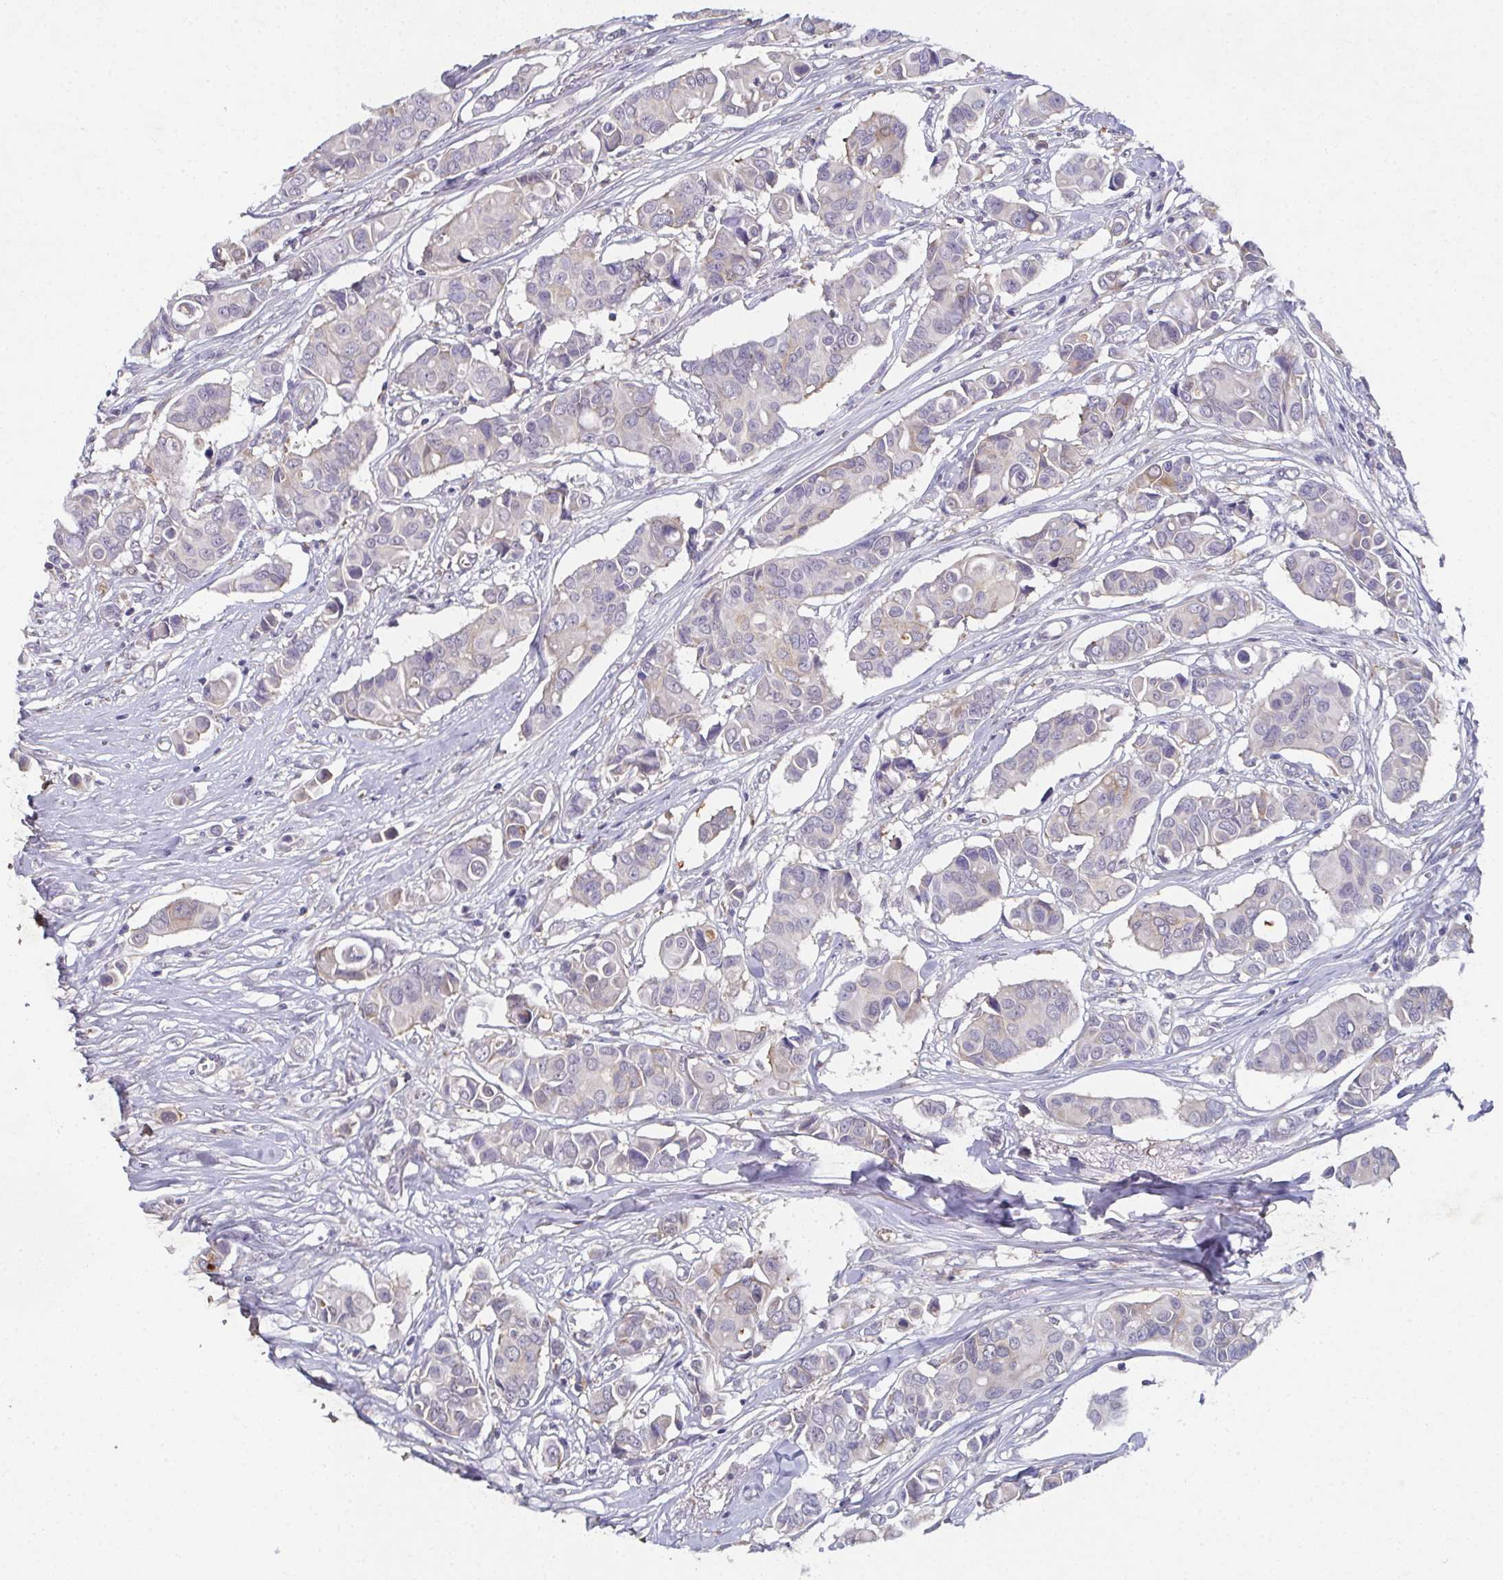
{"staining": {"intensity": "negative", "quantity": "none", "location": "none"}, "tissue": "breast cancer", "cell_type": "Tumor cells", "image_type": "cancer", "snomed": [{"axis": "morphology", "description": "Normal tissue, NOS"}, {"axis": "morphology", "description": "Duct carcinoma"}, {"axis": "topography", "description": "Skin"}, {"axis": "topography", "description": "Breast"}], "caption": "There is no significant expression in tumor cells of intraductal carcinoma (breast).", "gene": "MT-ND3", "patient": {"sex": "female", "age": 54}}